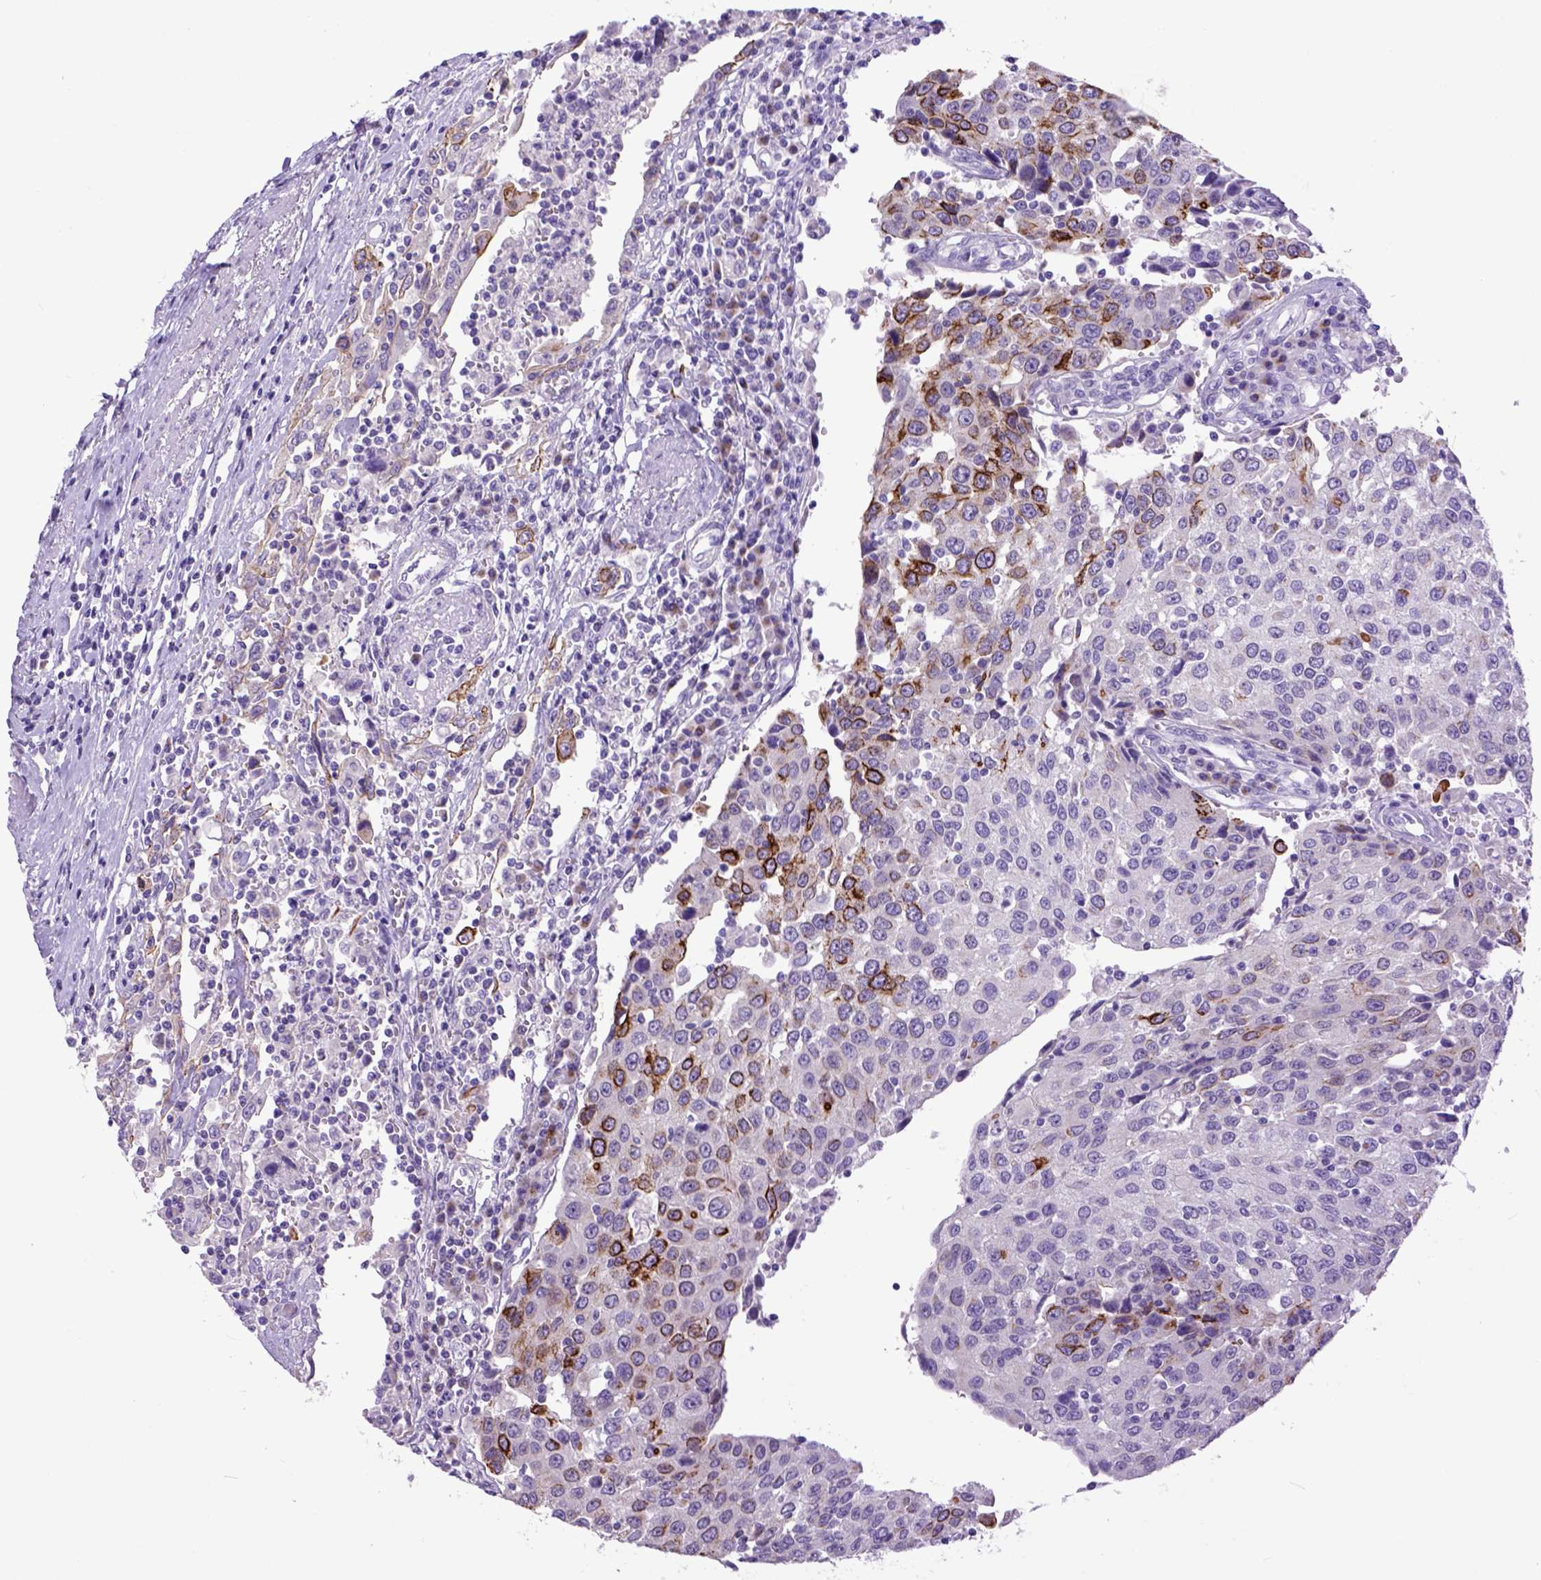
{"staining": {"intensity": "strong", "quantity": "<25%", "location": "cytoplasmic/membranous"}, "tissue": "urothelial cancer", "cell_type": "Tumor cells", "image_type": "cancer", "snomed": [{"axis": "morphology", "description": "Urothelial carcinoma, High grade"}, {"axis": "topography", "description": "Urinary bladder"}], "caption": "Protein staining demonstrates strong cytoplasmic/membranous staining in about <25% of tumor cells in high-grade urothelial carcinoma. Immunohistochemistry (ihc) stains the protein in brown and the nuclei are stained blue.", "gene": "RAB25", "patient": {"sex": "female", "age": 85}}